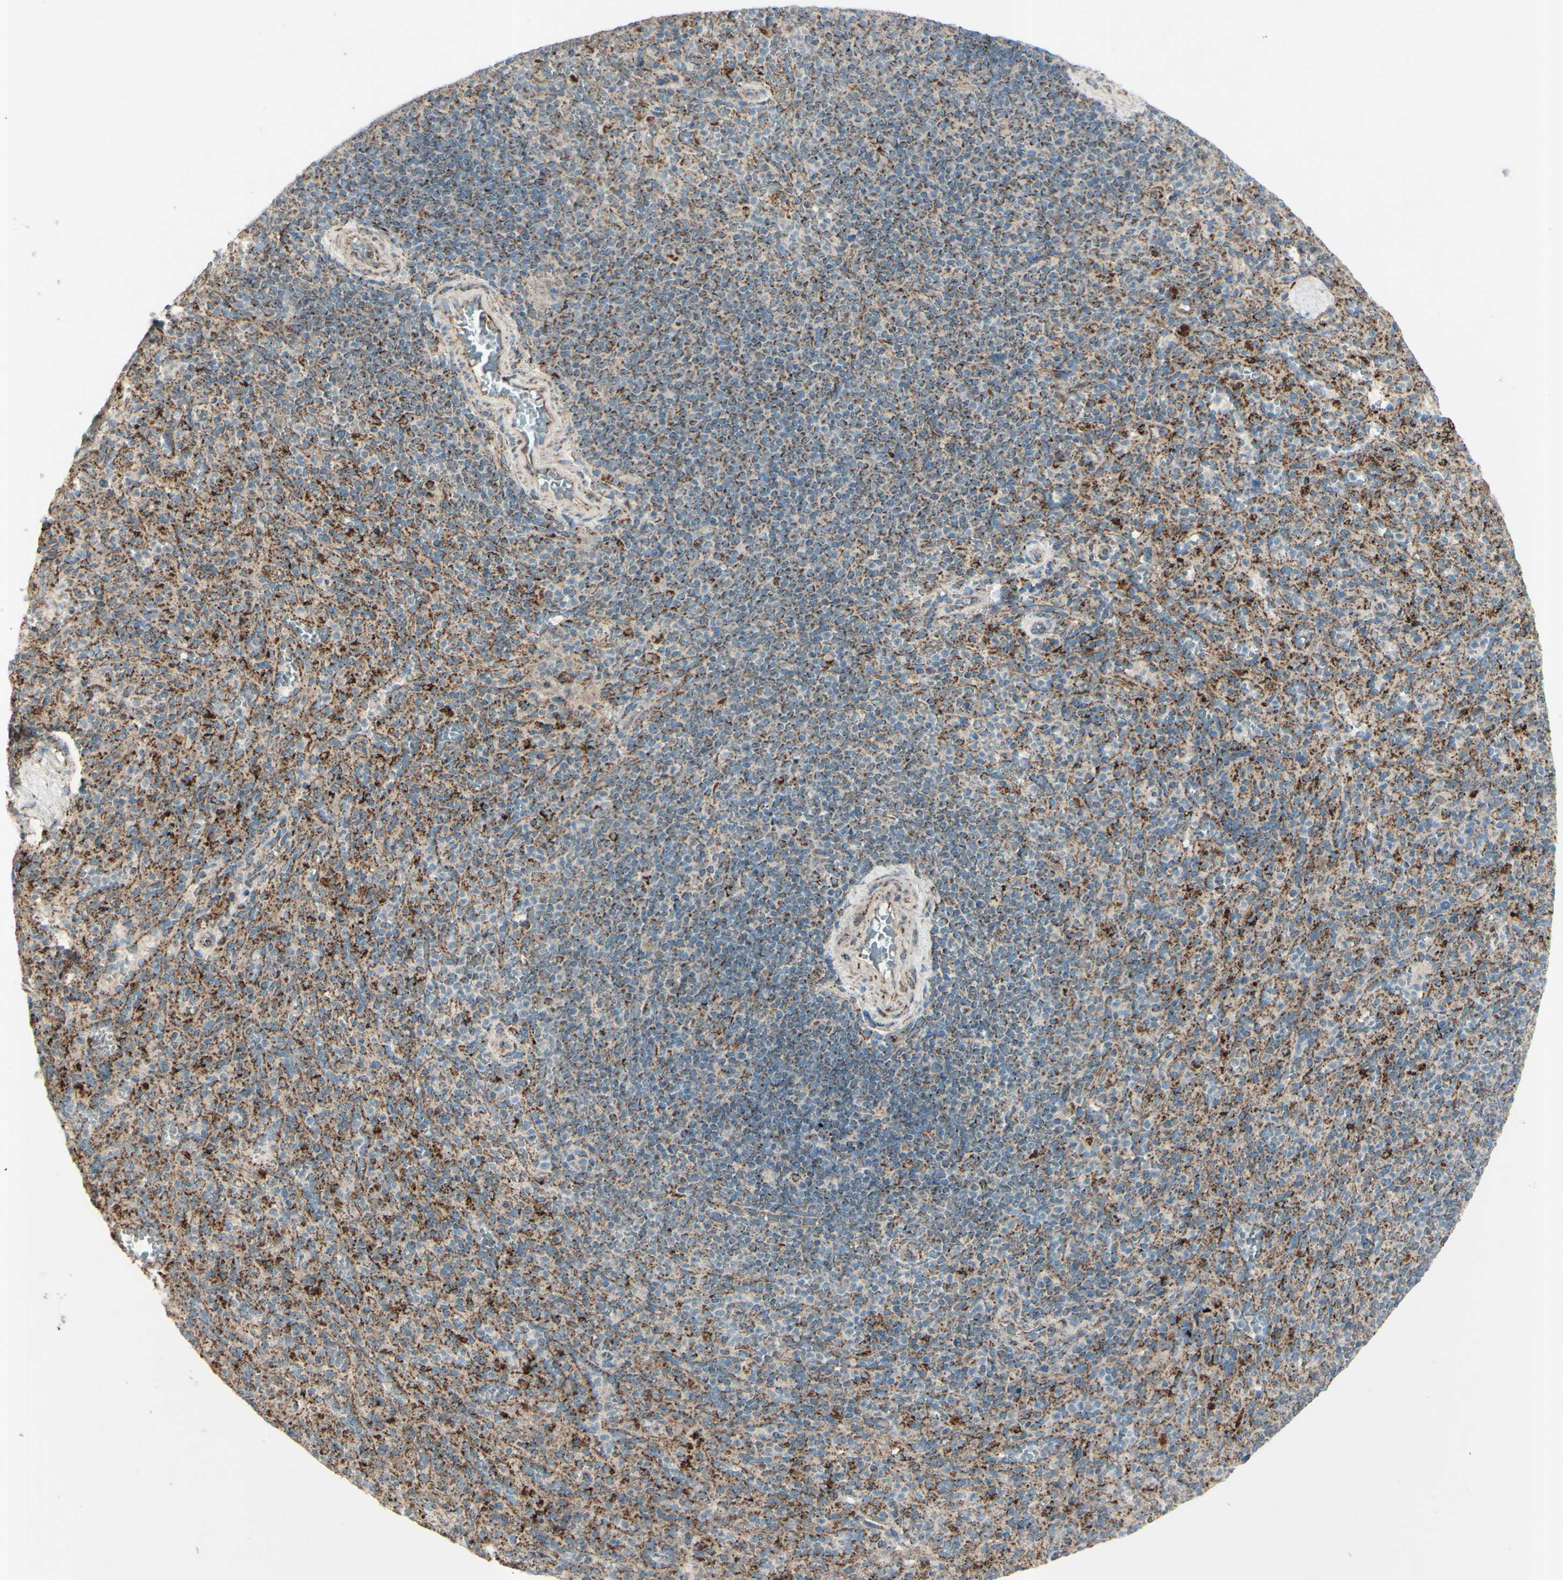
{"staining": {"intensity": "strong", "quantity": "25%-75%", "location": "cytoplasmic/membranous"}, "tissue": "spleen", "cell_type": "Cells in red pulp", "image_type": "normal", "snomed": [{"axis": "morphology", "description": "Normal tissue, NOS"}, {"axis": "topography", "description": "Spleen"}], "caption": "Immunohistochemical staining of benign human spleen reveals high levels of strong cytoplasmic/membranous expression in approximately 25%-75% of cells in red pulp.", "gene": "RHOT1", "patient": {"sex": "male", "age": 36}}